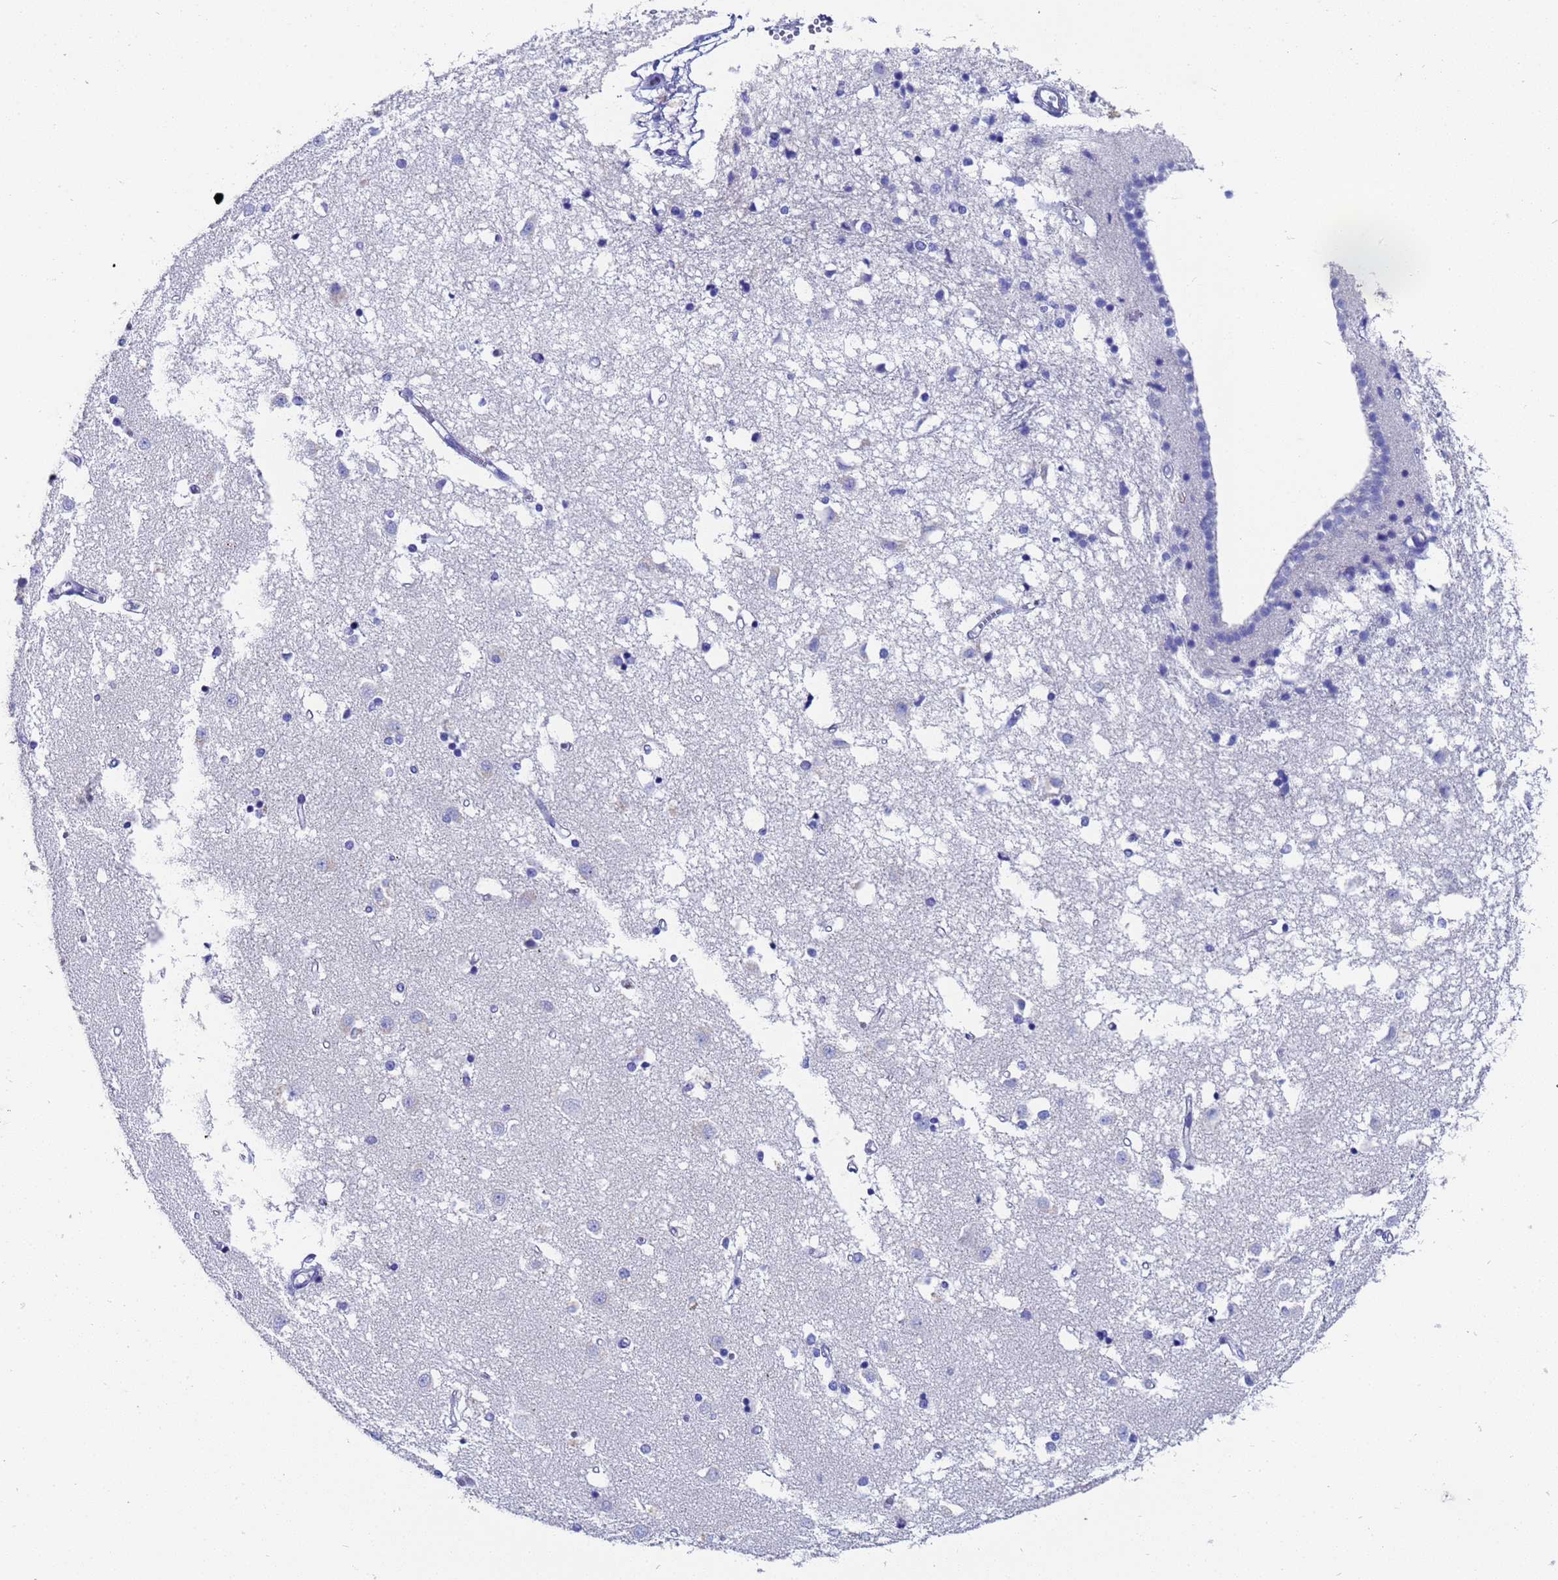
{"staining": {"intensity": "negative", "quantity": "none", "location": "none"}, "tissue": "caudate", "cell_type": "Glial cells", "image_type": "normal", "snomed": [{"axis": "morphology", "description": "Normal tissue, NOS"}, {"axis": "topography", "description": "Lateral ventricle wall"}], "caption": "DAB (3,3'-diaminobenzidine) immunohistochemical staining of normal caudate demonstrates no significant positivity in glial cells.", "gene": "ADIPOQ", "patient": {"sex": "male", "age": 45}}